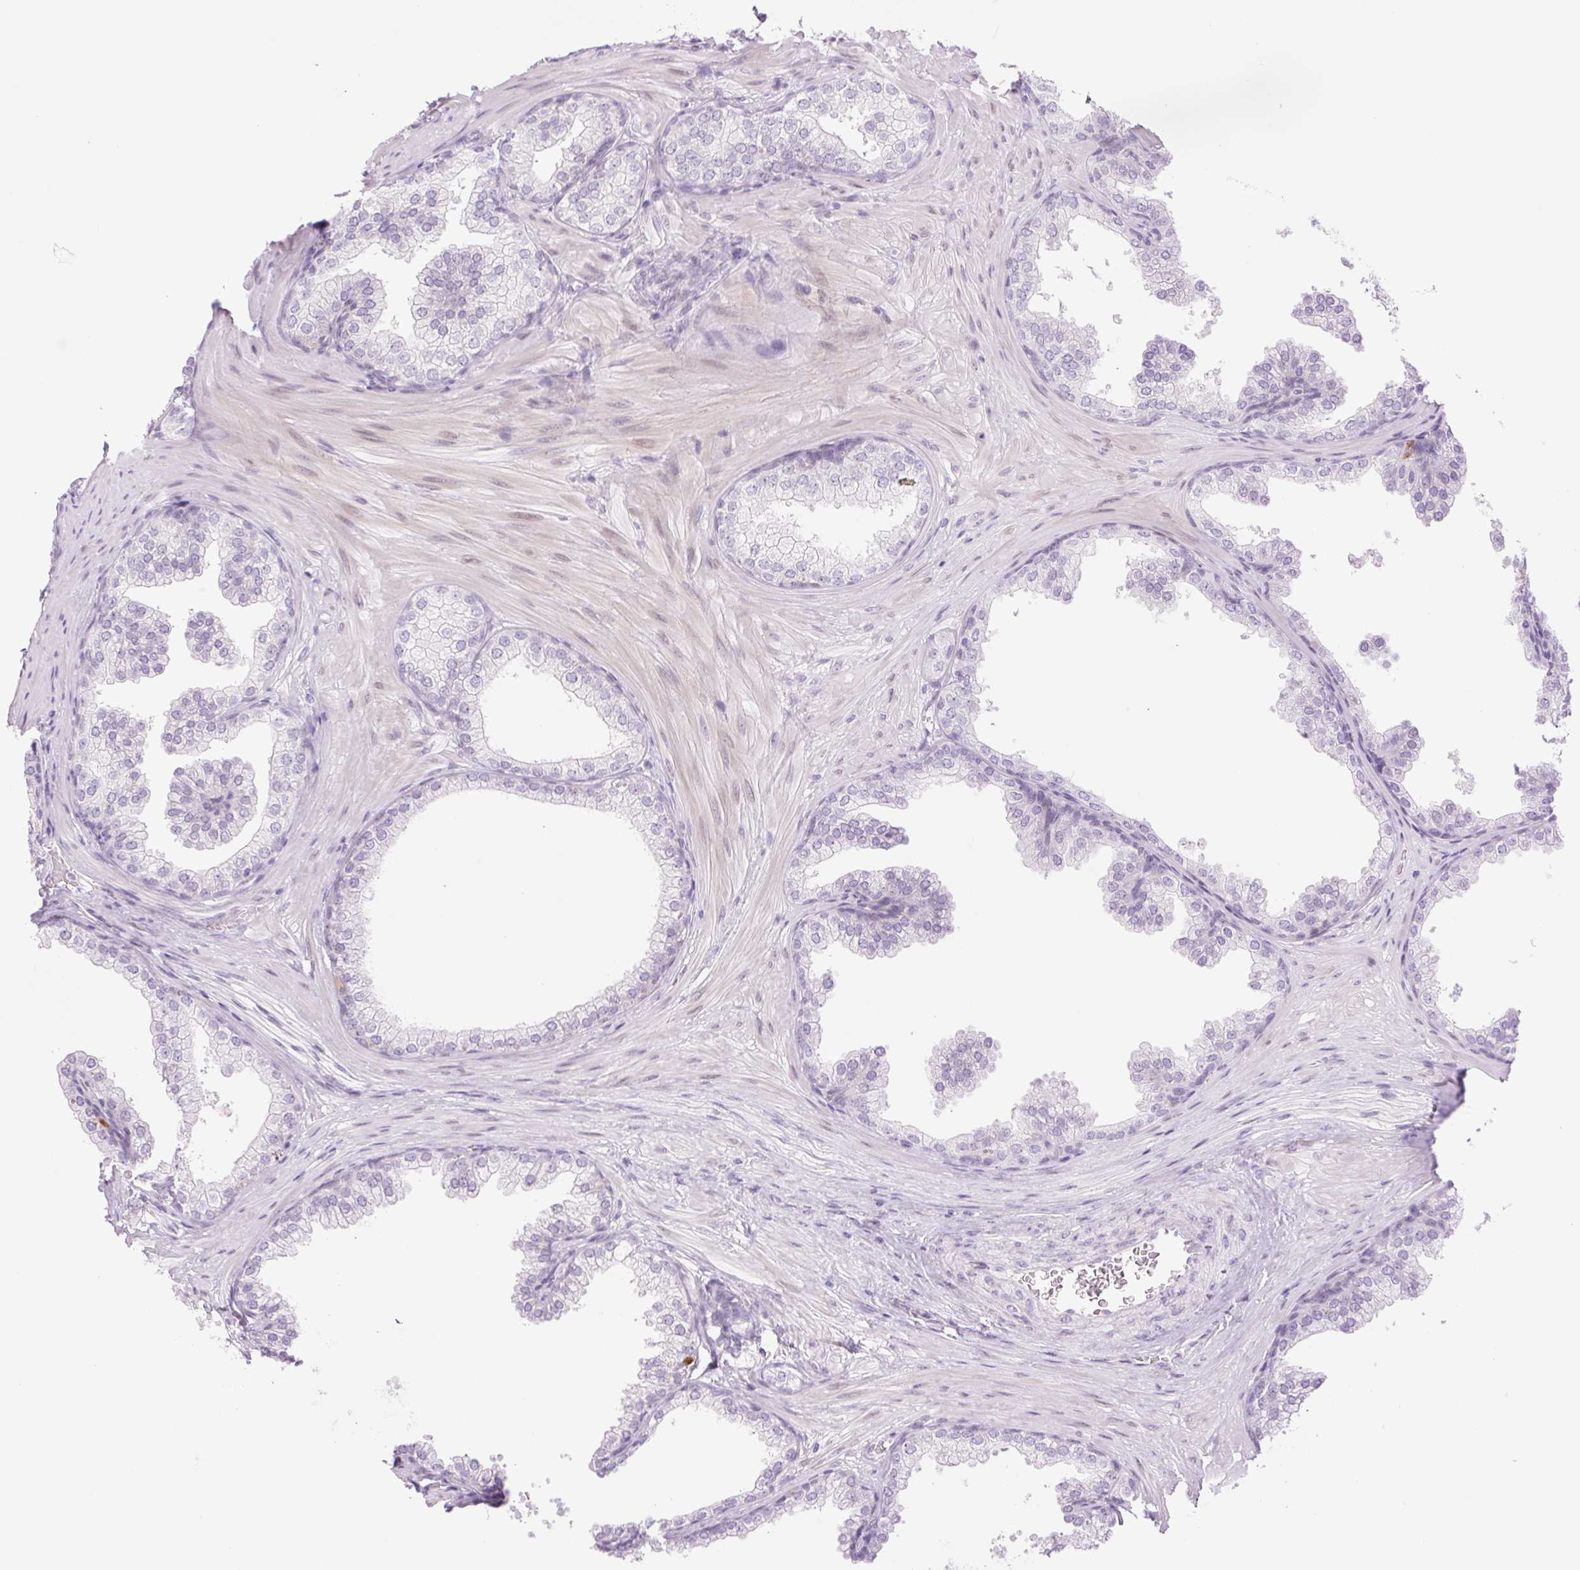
{"staining": {"intensity": "negative", "quantity": "none", "location": "none"}, "tissue": "prostate", "cell_type": "Glandular cells", "image_type": "normal", "snomed": [{"axis": "morphology", "description": "Normal tissue, NOS"}, {"axis": "topography", "description": "Prostate"}], "caption": "An immunohistochemistry photomicrograph of normal prostate is shown. There is no staining in glandular cells of prostate. Nuclei are stained in blue.", "gene": "TBX15", "patient": {"sex": "male", "age": 37}}